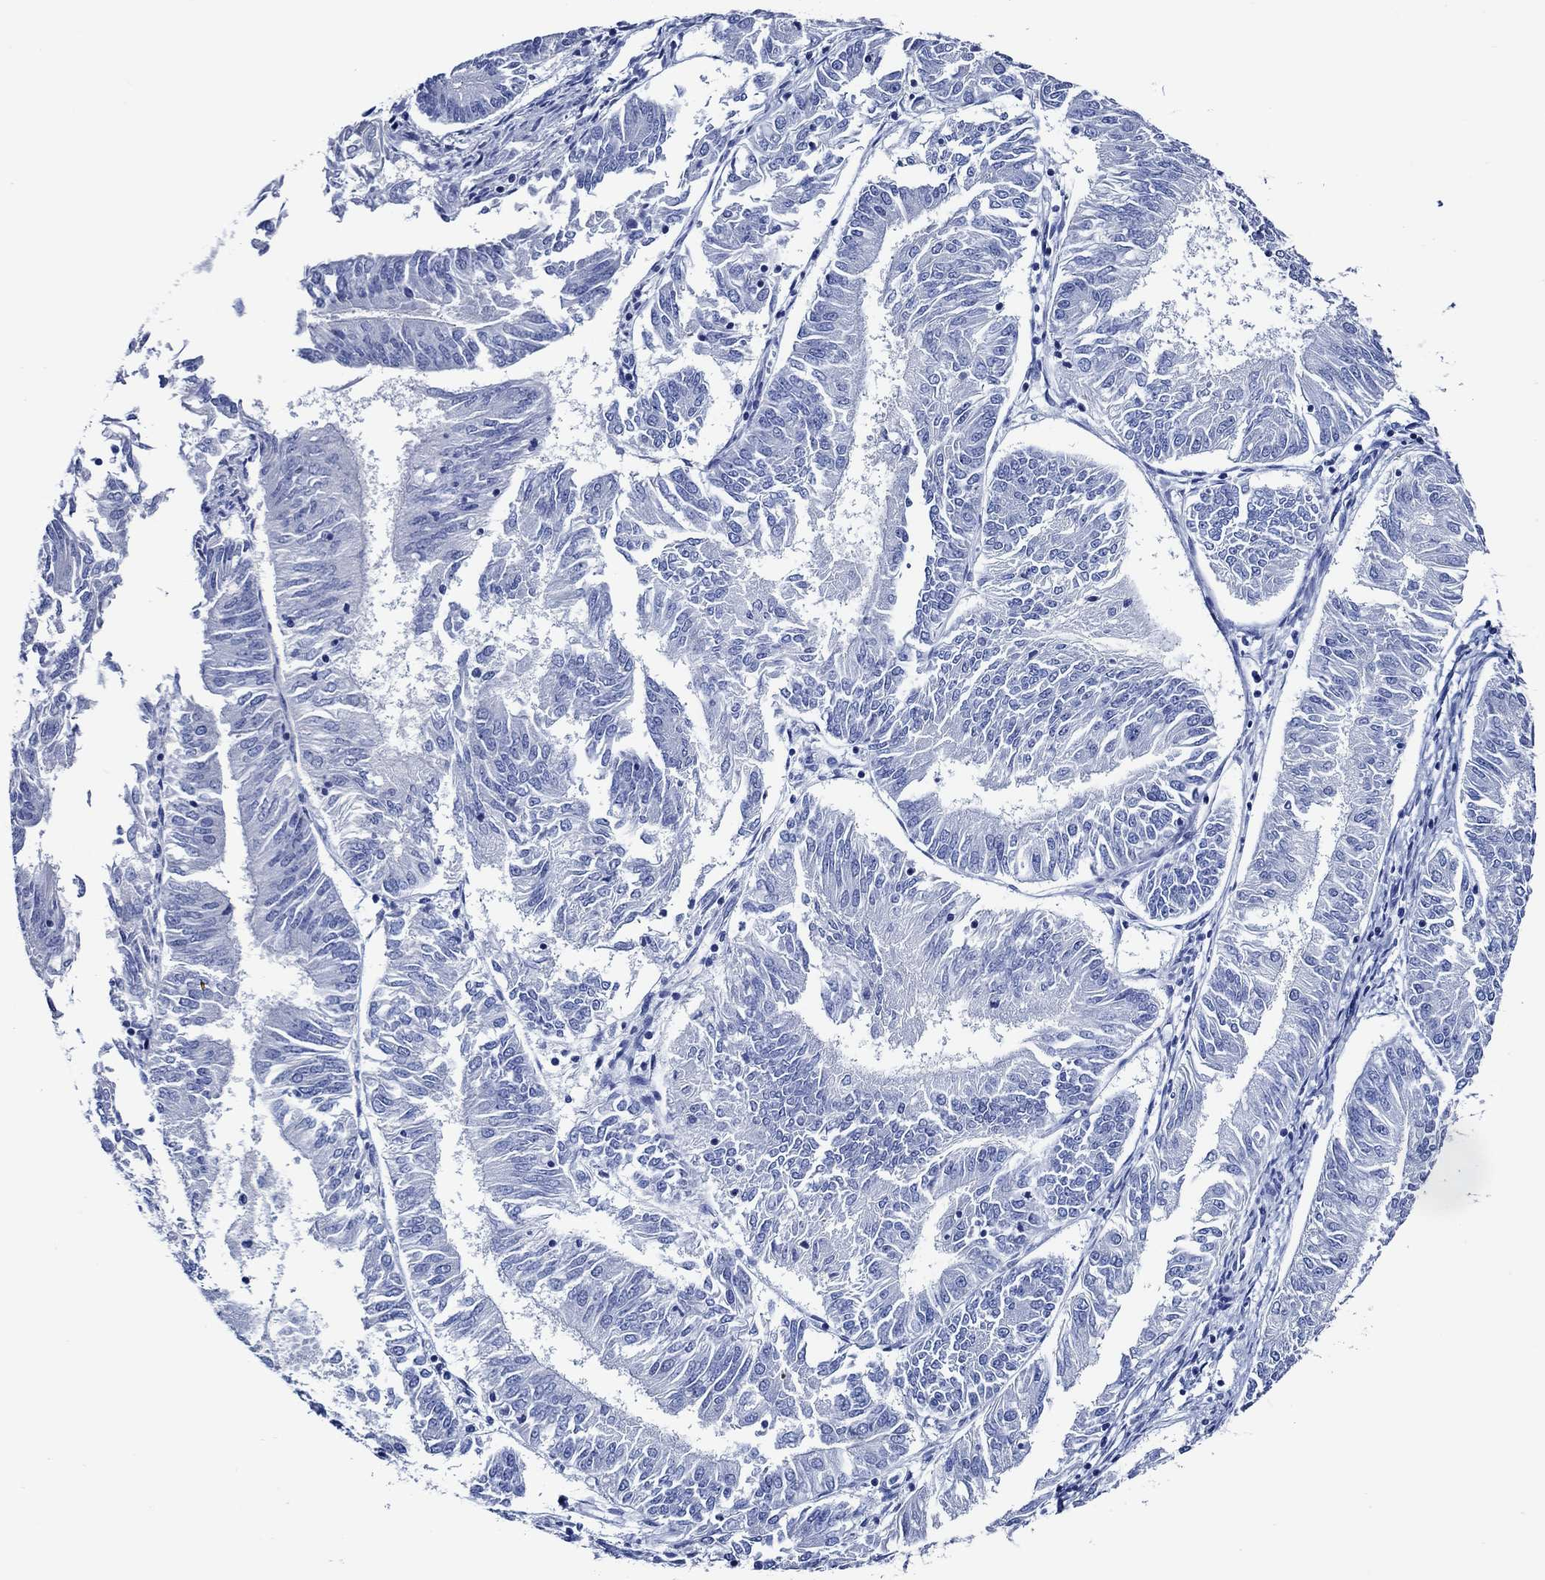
{"staining": {"intensity": "negative", "quantity": "none", "location": "none"}, "tissue": "endometrial cancer", "cell_type": "Tumor cells", "image_type": "cancer", "snomed": [{"axis": "morphology", "description": "Adenocarcinoma, NOS"}, {"axis": "topography", "description": "Endometrium"}], "caption": "This is an immunohistochemistry micrograph of adenocarcinoma (endometrial). There is no positivity in tumor cells.", "gene": "WDR62", "patient": {"sex": "female", "age": 58}}